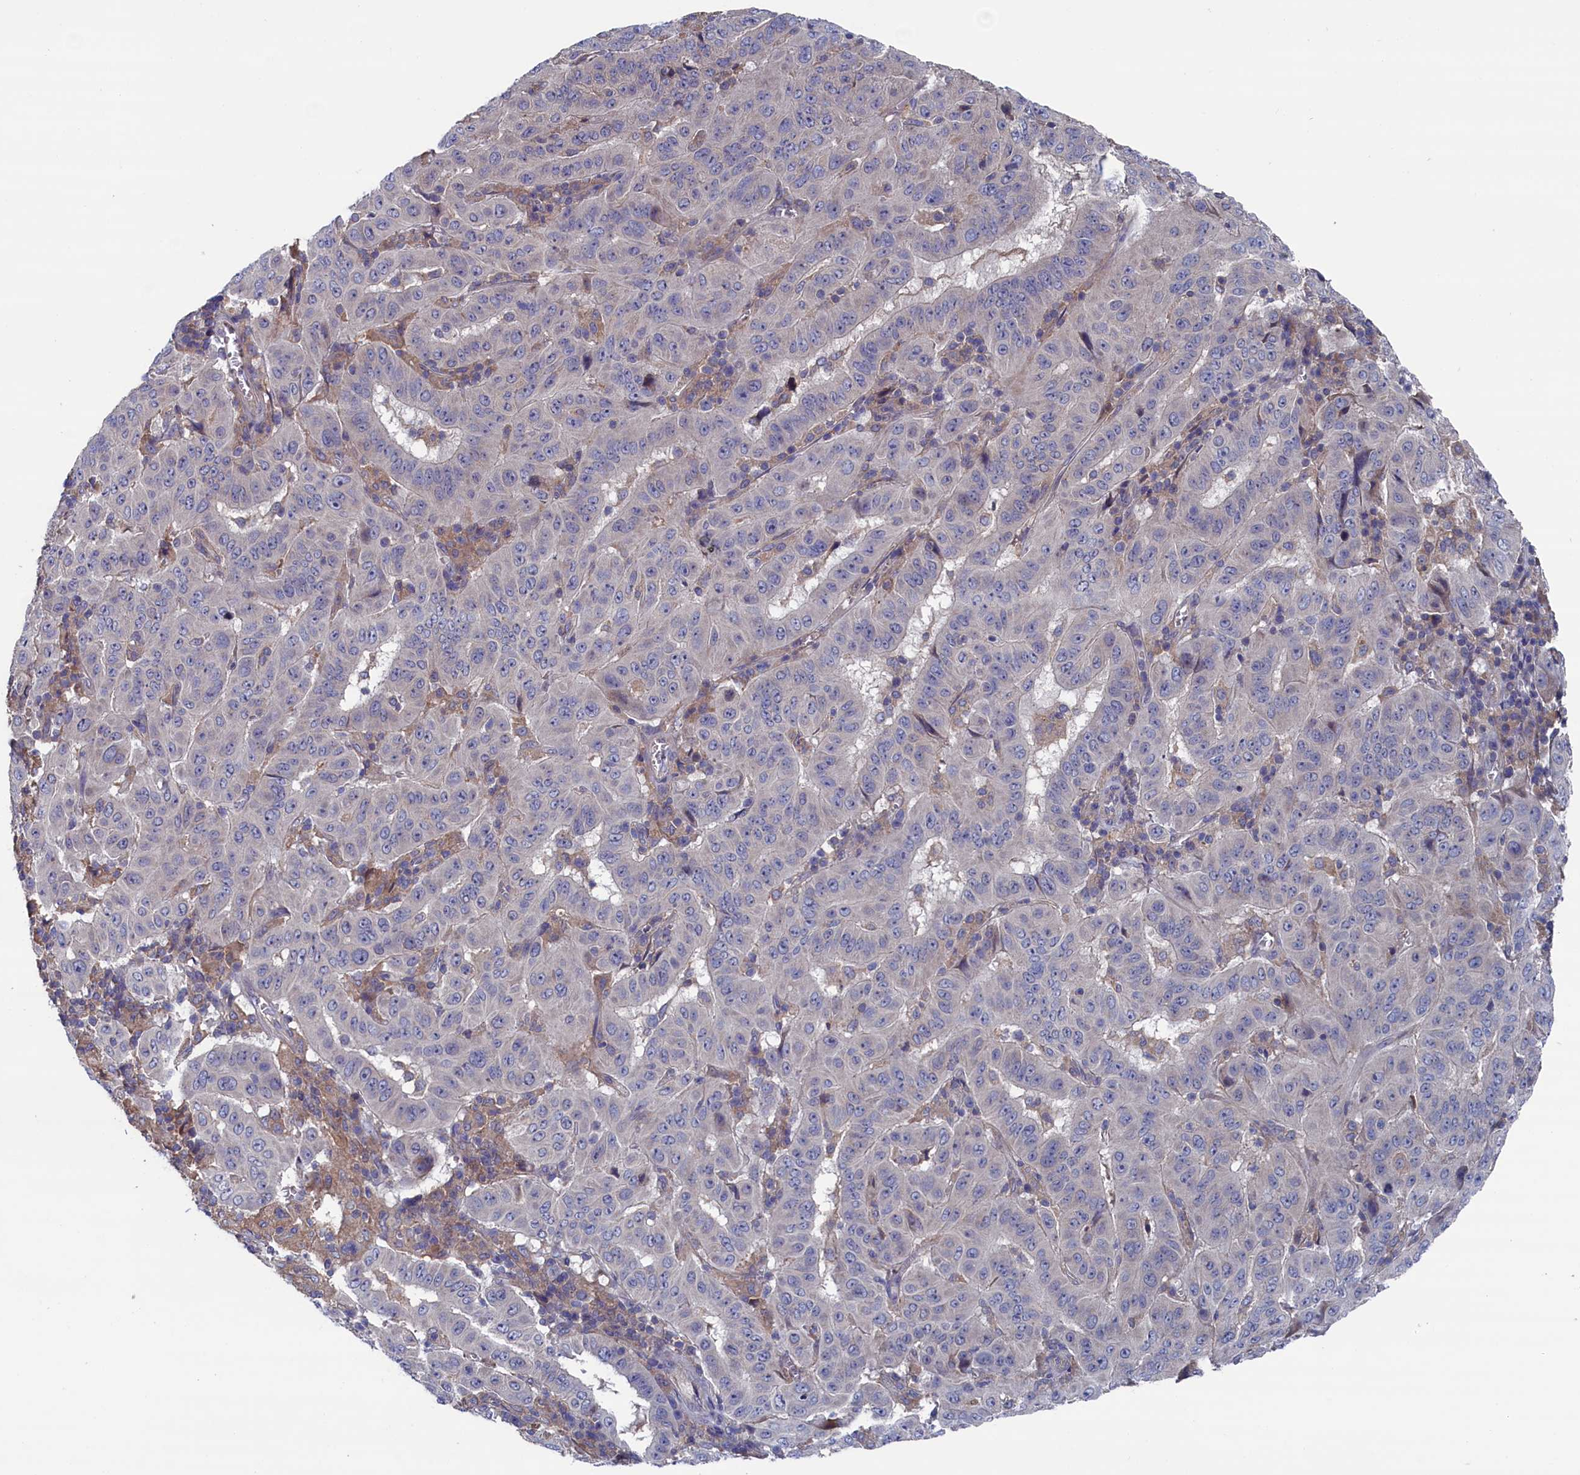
{"staining": {"intensity": "negative", "quantity": "none", "location": "none"}, "tissue": "pancreatic cancer", "cell_type": "Tumor cells", "image_type": "cancer", "snomed": [{"axis": "morphology", "description": "Adenocarcinoma, NOS"}, {"axis": "topography", "description": "Pancreas"}], "caption": "High magnification brightfield microscopy of pancreatic adenocarcinoma stained with DAB (3,3'-diaminobenzidine) (brown) and counterstained with hematoxylin (blue): tumor cells show no significant positivity.", "gene": "SPATA13", "patient": {"sex": "male", "age": 63}}